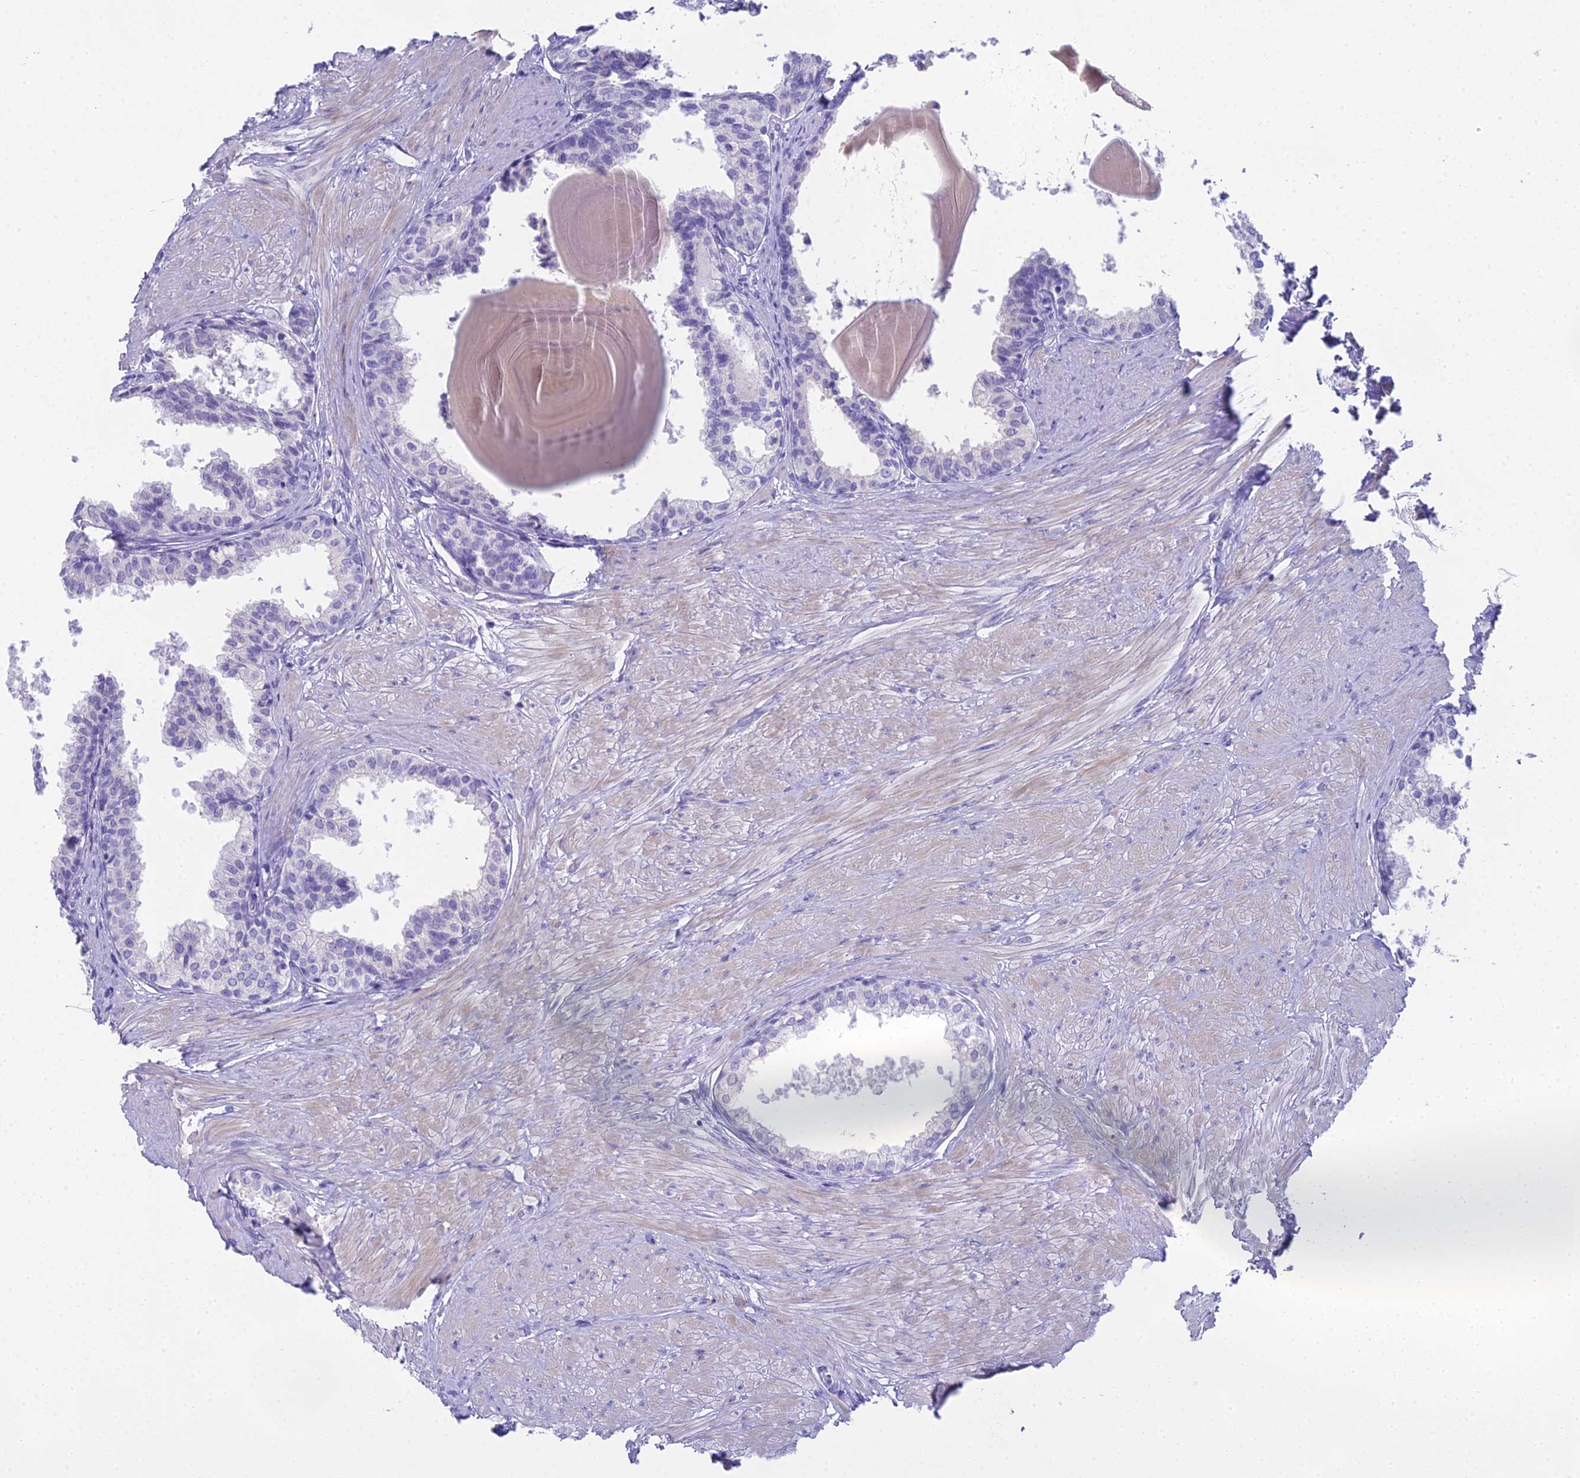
{"staining": {"intensity": "negative", "quantity": "none", "location": "none"}, "tissue": "prostate", "cell_type": "Glandular cells", "image_type": "normal", "snomed": [{"axis": "morphology", "description": "Normal tissue, NOS"}, {"axis": "topography", "description": "Prostate"}], "caption": "Immunohistochemistry (IHC) image of unremarkable prostate stained for a protein (brown), which shows no expression in glandular cells.", "gene": "UNC80", "patient": {"sex": "male", "age": 48}}